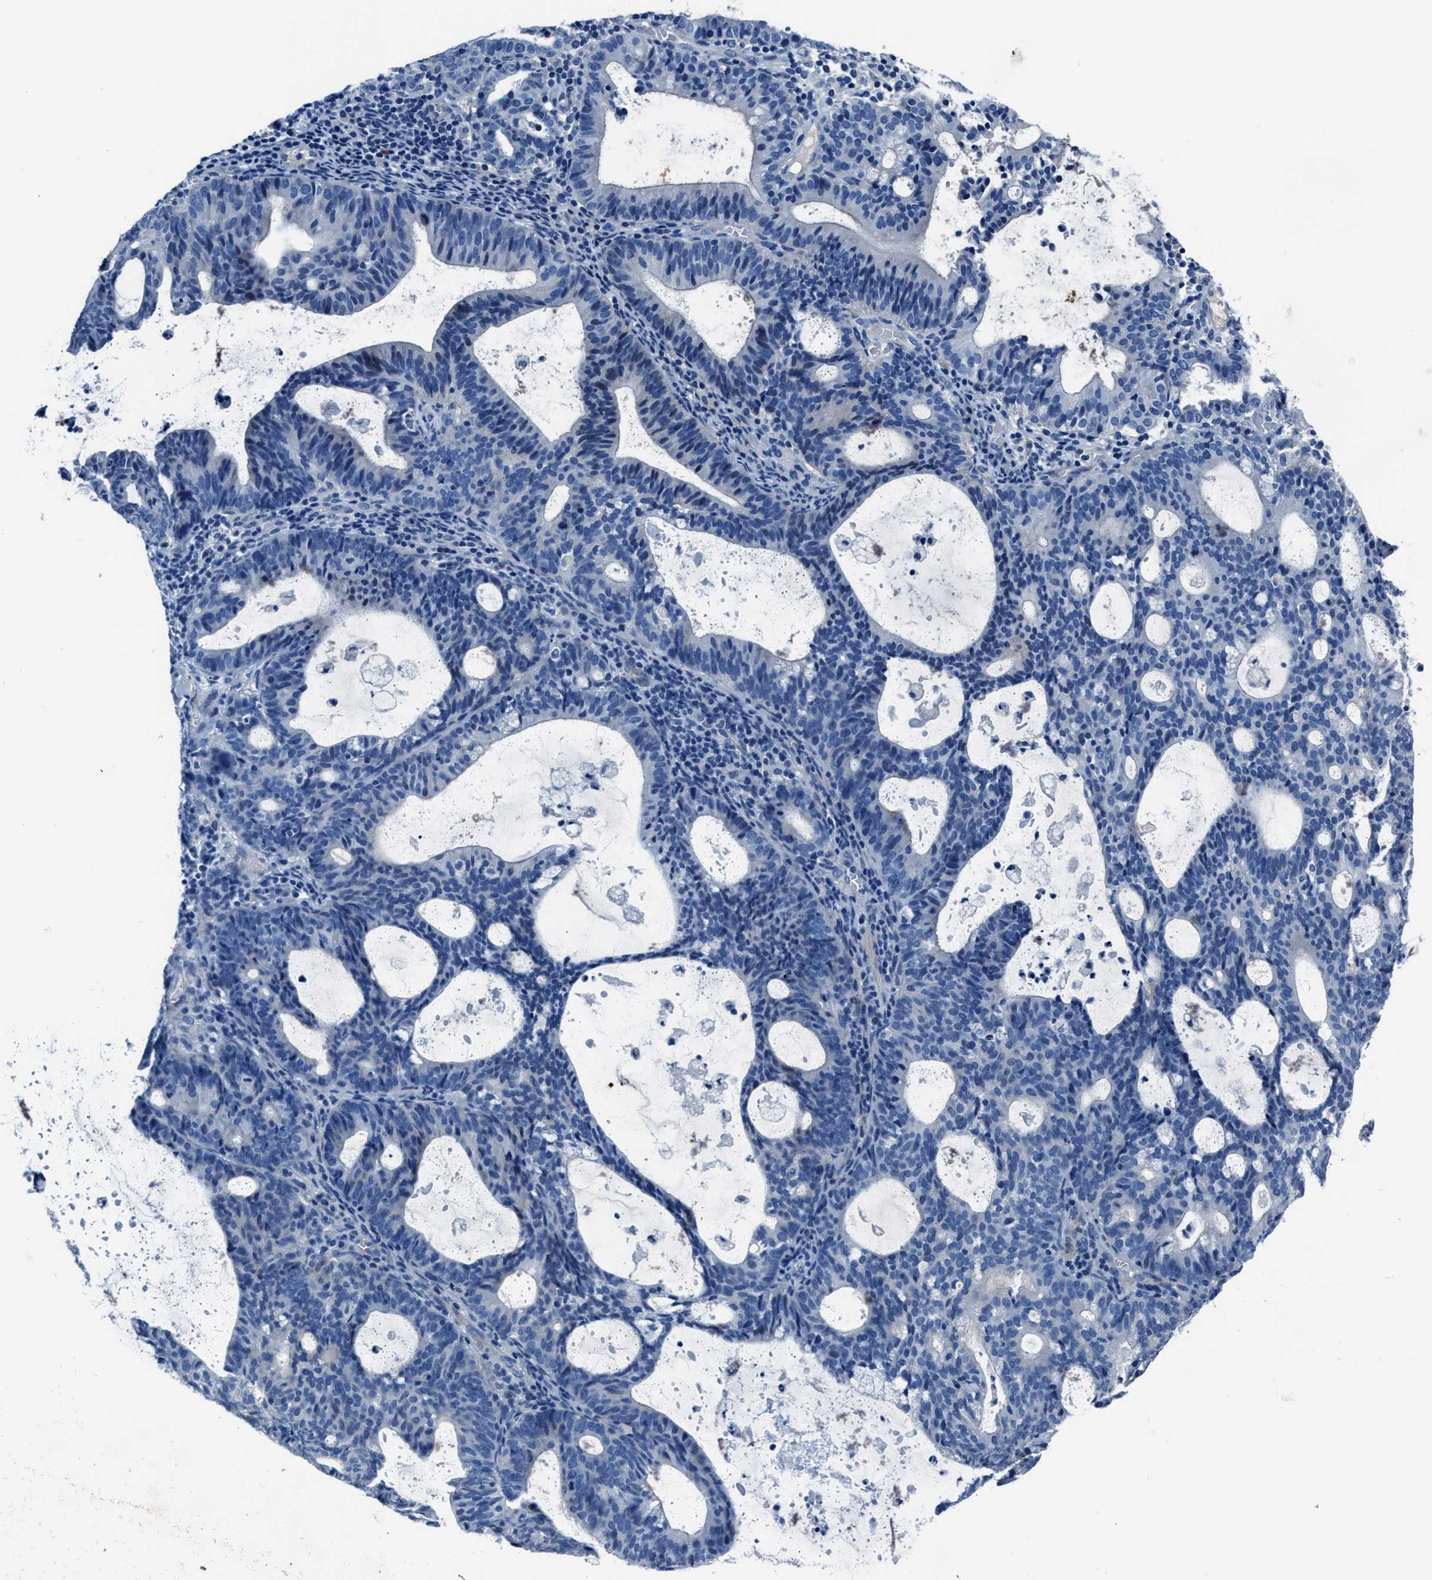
{"staining": {"intensity": "negative", "quantity": "none", "location": "none"}, "tissue": "endometrial cancer", "cell_type": "Tumor cells", "image_type": "cancer", "snomed": [{"axis": "morphology", "description": "Adenocarcinoma, NOS"}, {"axis": "topography", "description": "Uterus"}], "caption": "Endometrial cancer (adenocarcinoma) was stained to show a protein in brown. There is no significant staining in tumor cells.", "gene": "NACAD", "patient": {"sex": "female", "age": 83}}